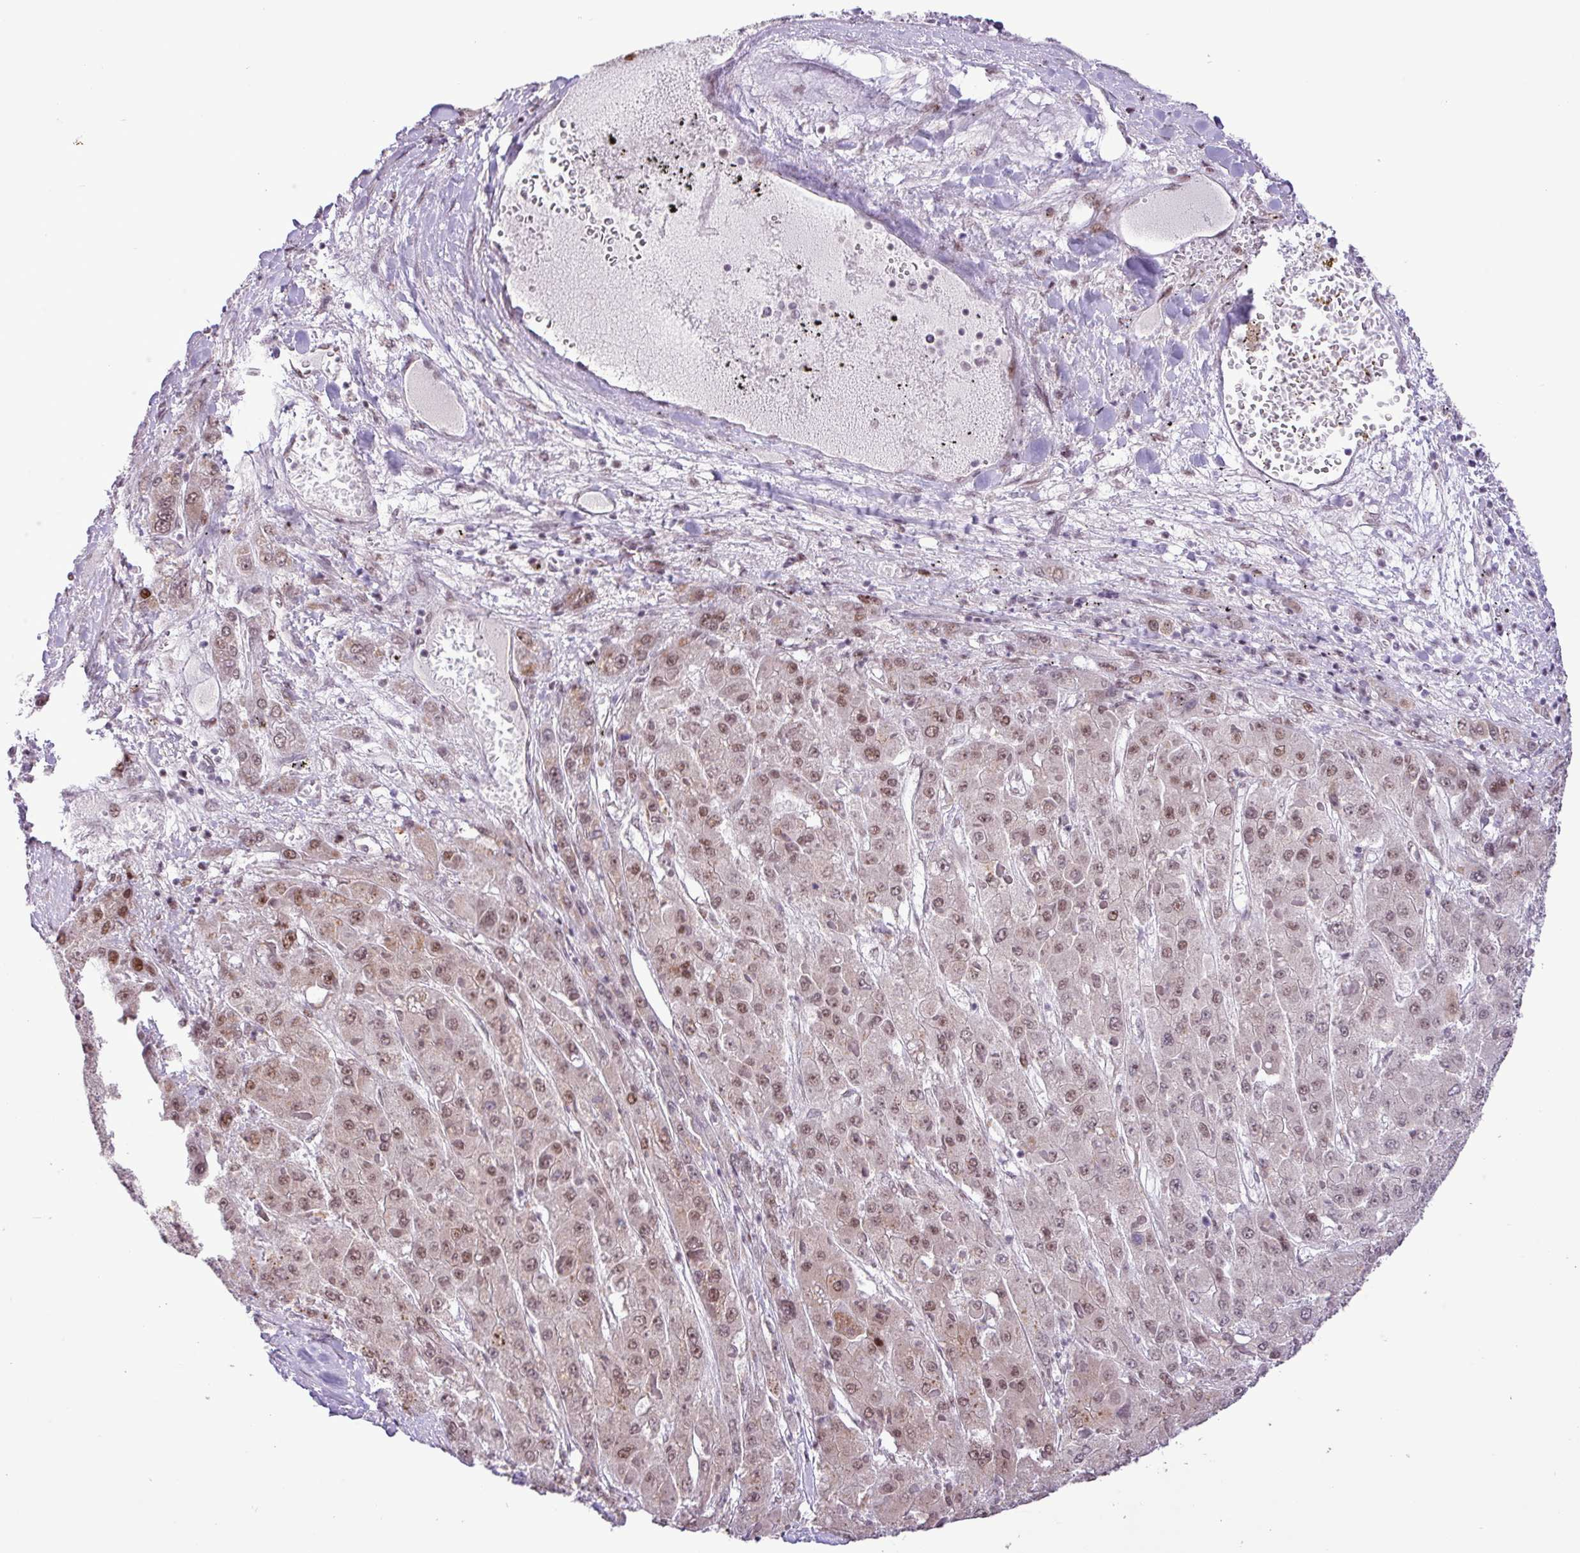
{"staining": {"intensity": "moderate", "quantity": ">75%", "location": "nuclear"}, "tissue": "liver cancer", "cell_type": "Tumor cells", "image_type": "cancer", "snomed": [{"axis": "morphology", "description": "Carcinoma, Hepatocellular, NOS"}, {"axis": "topography", "description": "Liver"}], "caption": "Immunohistochemistry (IHC) (DAB (3,3'-diaminobenzidine)) staining of human liver cancer (hepatocellular carcinoma) displays moderate nuclear protein staining in approximately >75% of tumor cells.", "gene": "ZNF354A", "patient": {"sex": "female", "age": 73}}